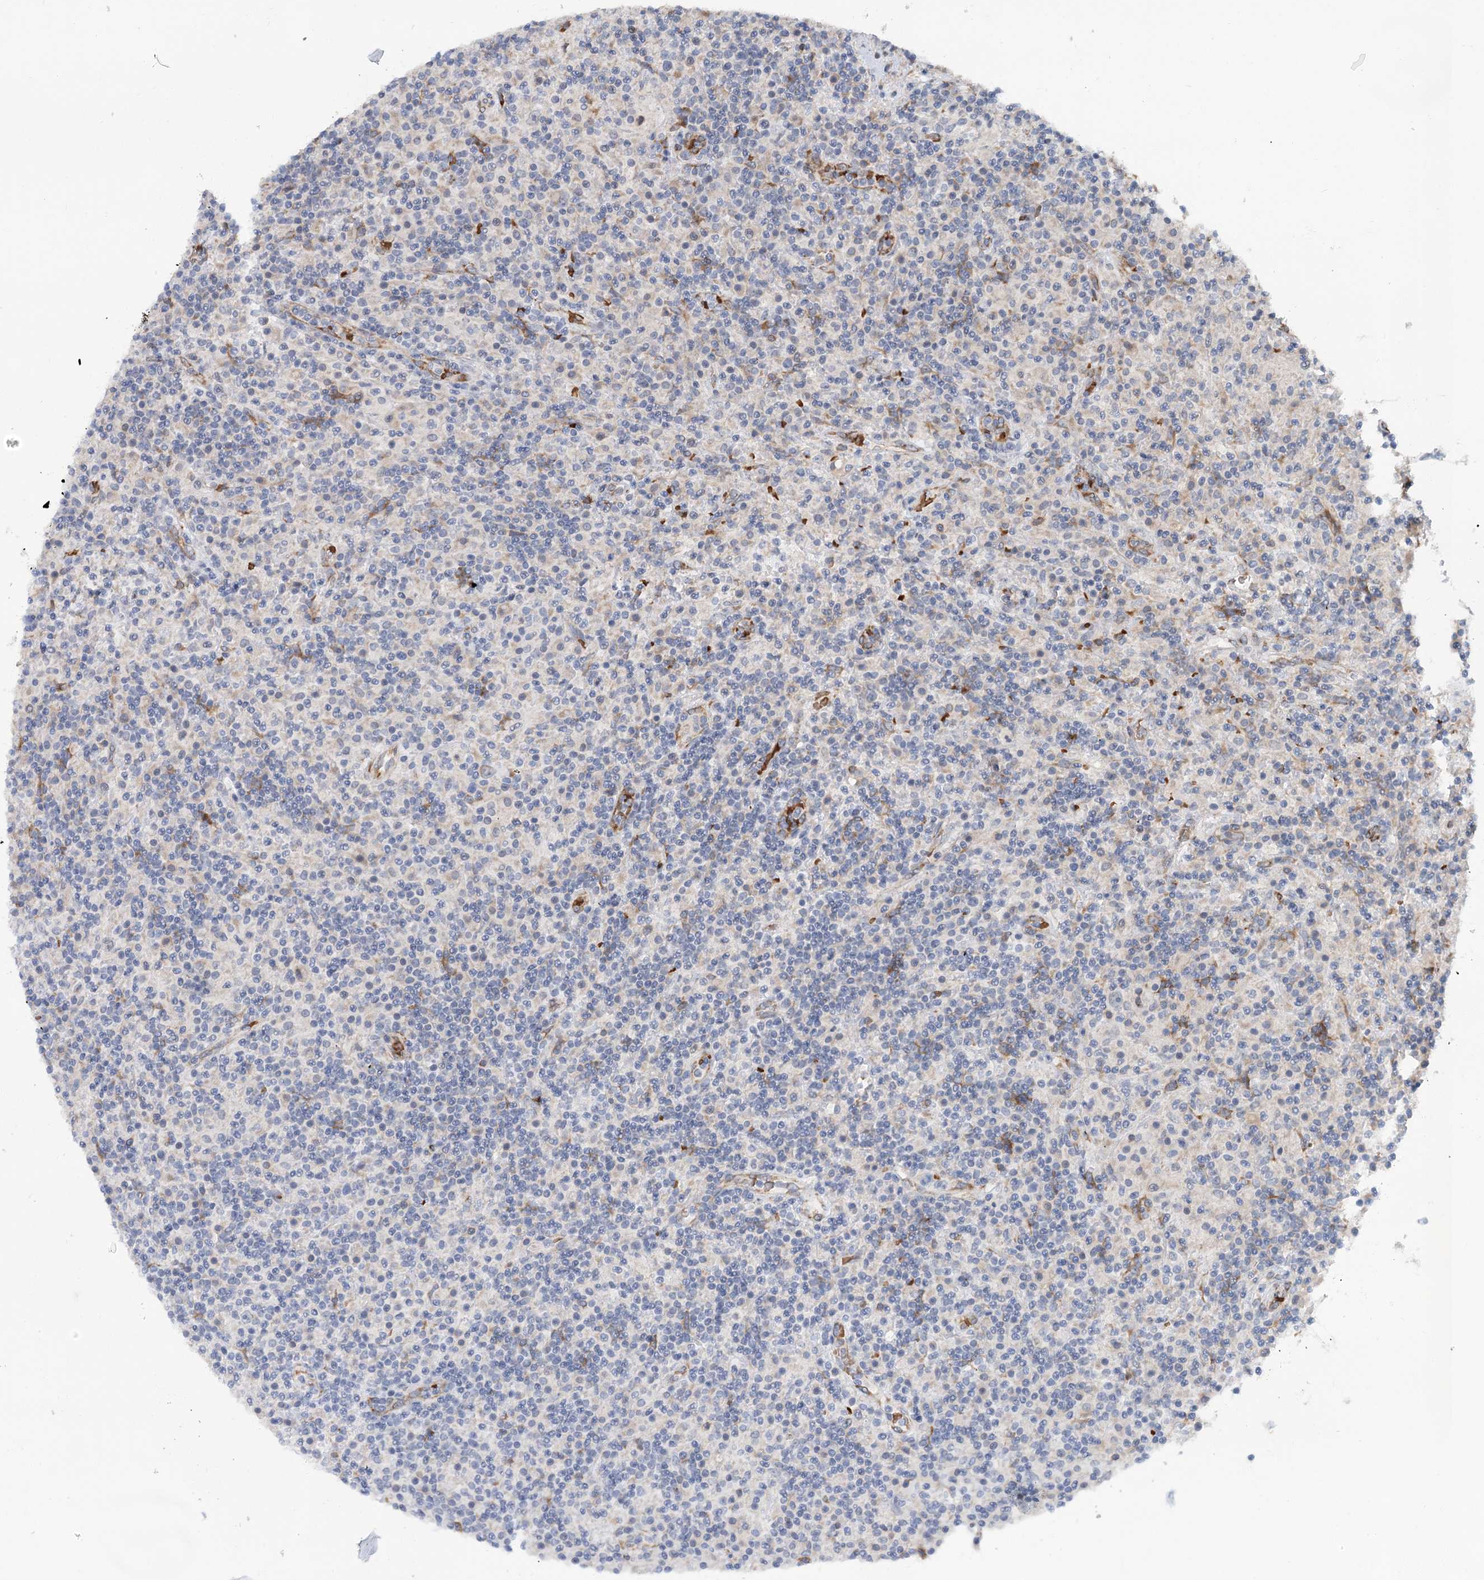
{"staining": {"intensity": "negative", "quantity": "none", "location": "none"}, "tissue": "lymphoma", "cell_type": "Tumor cells", "image_type": "cancer", "snomed": [{"axis": "morphology", "description": "Hodgkin's disease, NOS"}, {"axis": "topography", "description": "Lymph node"}], "caption": "Tumor cells are negative for protein expression in human Hodgkin's disease.", "gene": "CIB4", "patient": {"sex": "male", "age": 70}}